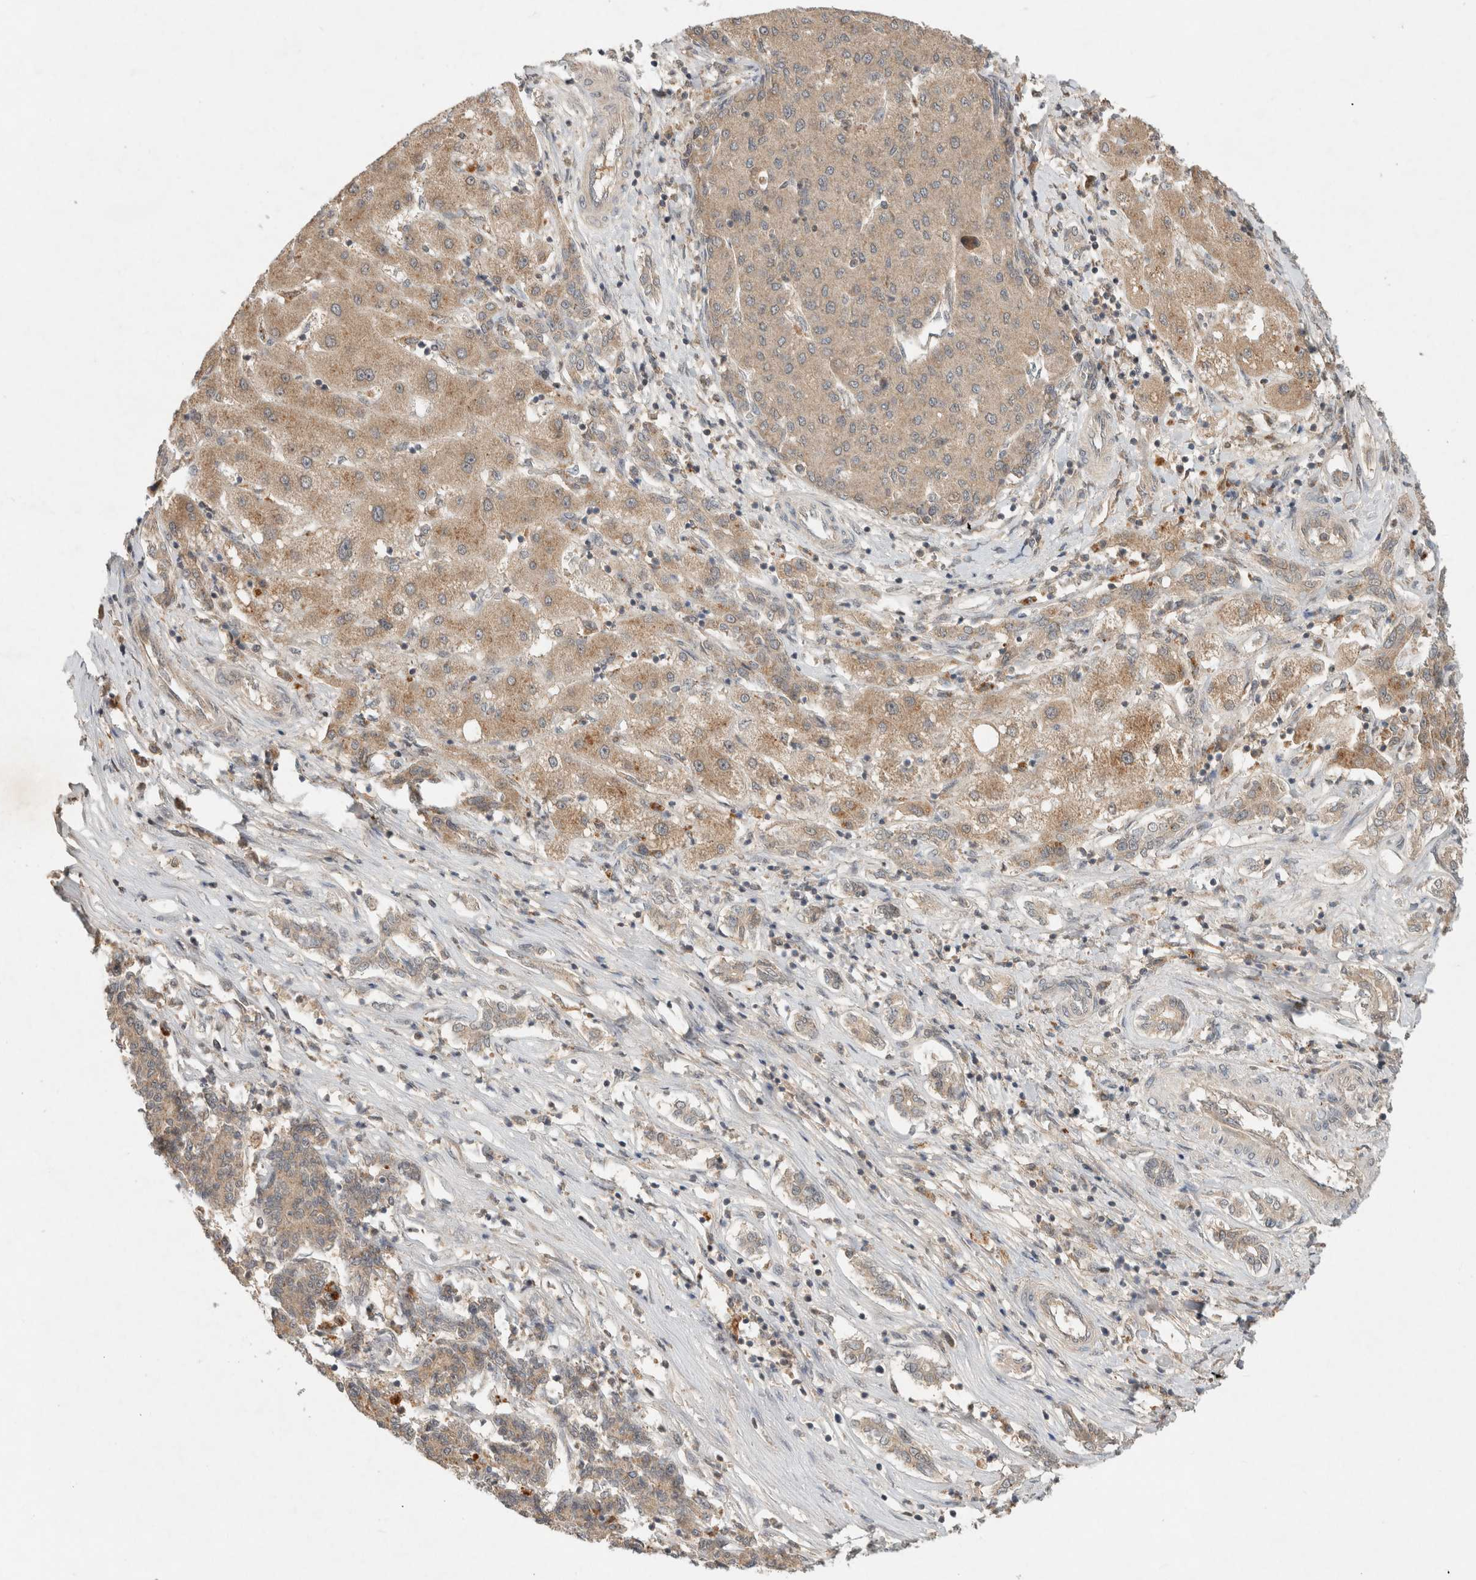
{"staining": {"intensity": "weak", "quantity": ">75%", "location": "cytoplasmic/membranous"}, "tissue": "liver cancer", "cell_type": "Tumor cells", "image_type": "cancer", "snomed": [{"axis": "morphology", "description": "Carcinoma, Hepatocellular, NOS"}, {"axis": "topography", "description": "Liver"}], "caption": "This is an image of IHC staining of liver cancer, which shows weak staining in the cytoplasmic/membranous of tumor cells.", "gene": "LOXL2", "patient": {"sex": "male", "age": 65}}